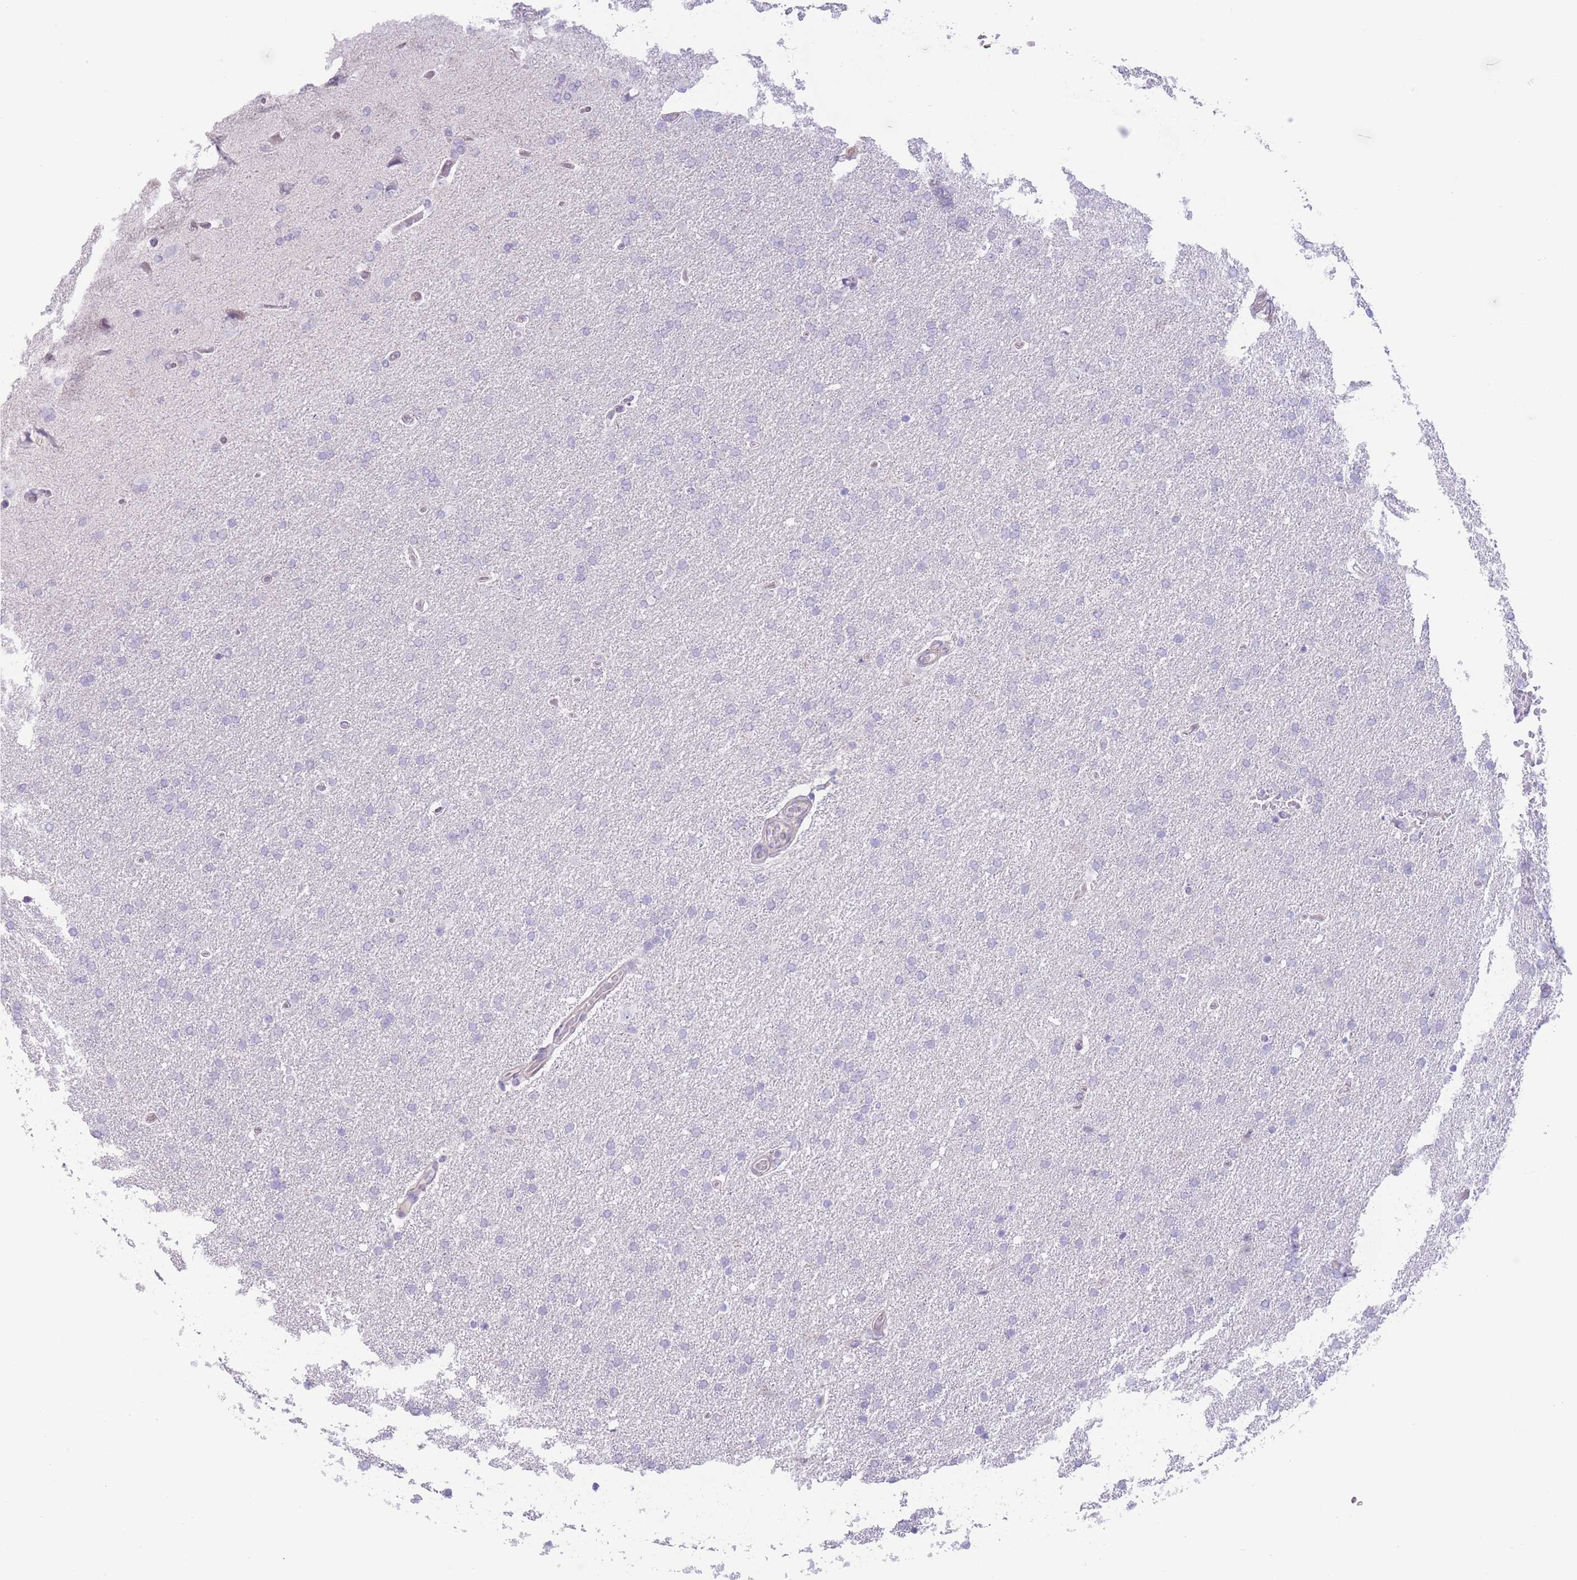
{"staining": {"intensity": "negative", "quantity": "none", "location": "none"}, "tissue": "glioma", "cell_type": "Tumor cells", "image_type": "cancer", "snomed": [{"axis": "morphology", "description": "Glioma, malignant, High grade"}, {"axis": "topography", "description": "Brain"}], "caption": "Immunohistochemistry (IHC) micrograph of human malignant glioma (high-grade) stained for a protein (brown), which displays no staining in tumor cells.", "gene": "BHLHA15", "patient": {"sex": "male", "age": 72}}